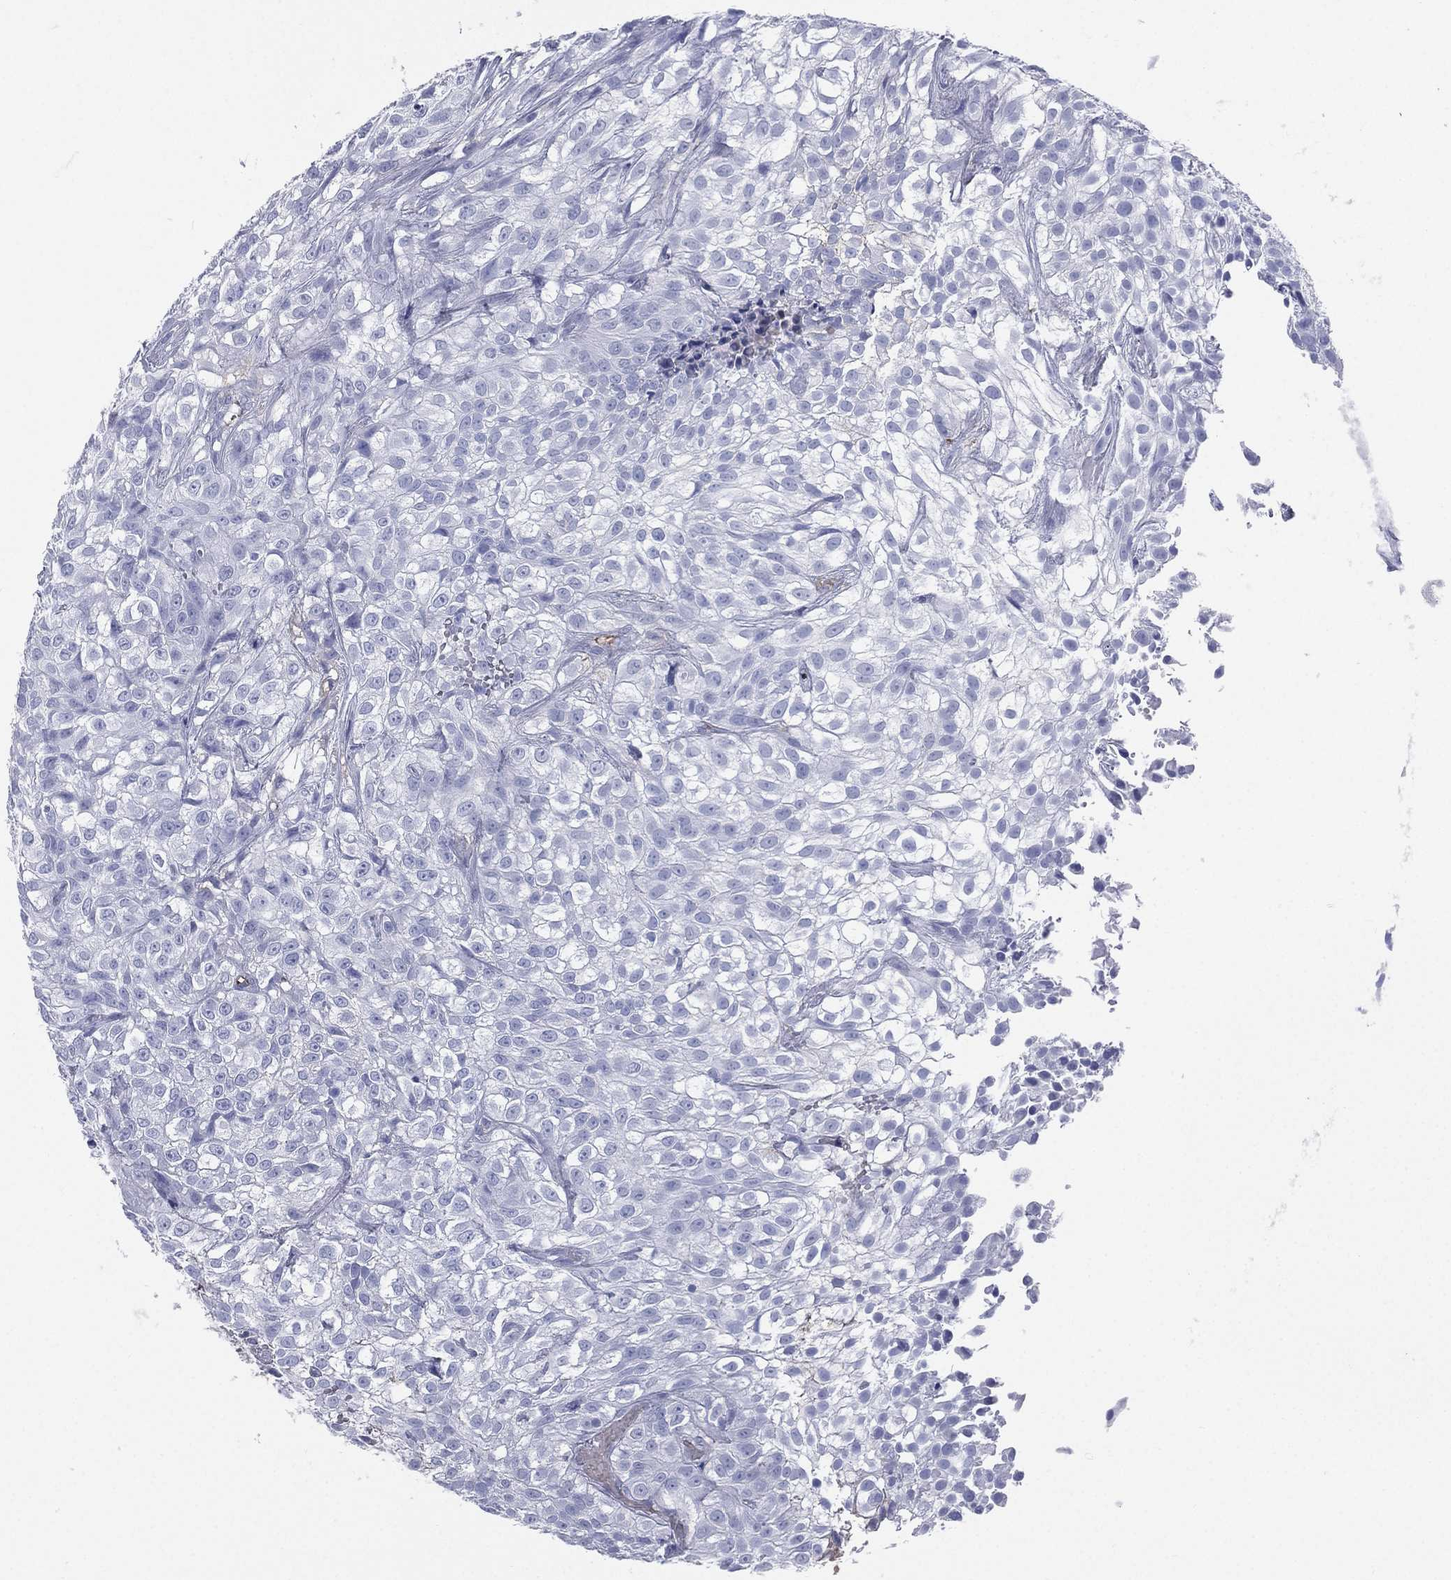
{"staining": {"intensity": "negative", "quantity": "none", "location": "none"}, "tissue": "urothelial cancer", "cell_type": "Tumor cells", "image_type": "cancer", "snomed": [{"axis": "morphology", "description": "Urothelial carcinoma, High grade"}, {"axis": "topography", "description": "Urinary bladder"}], "caption": "Immunohistochemical staining of human urothelial carcinoma (high-grade) demonstrates no significant positivity in tumor cells. The staining is performed using DAB brown chromogen with nuclei counter-stained in using hematoxylin.", "gene": "HP", "patient": {"sex": "male", "age": 56}}